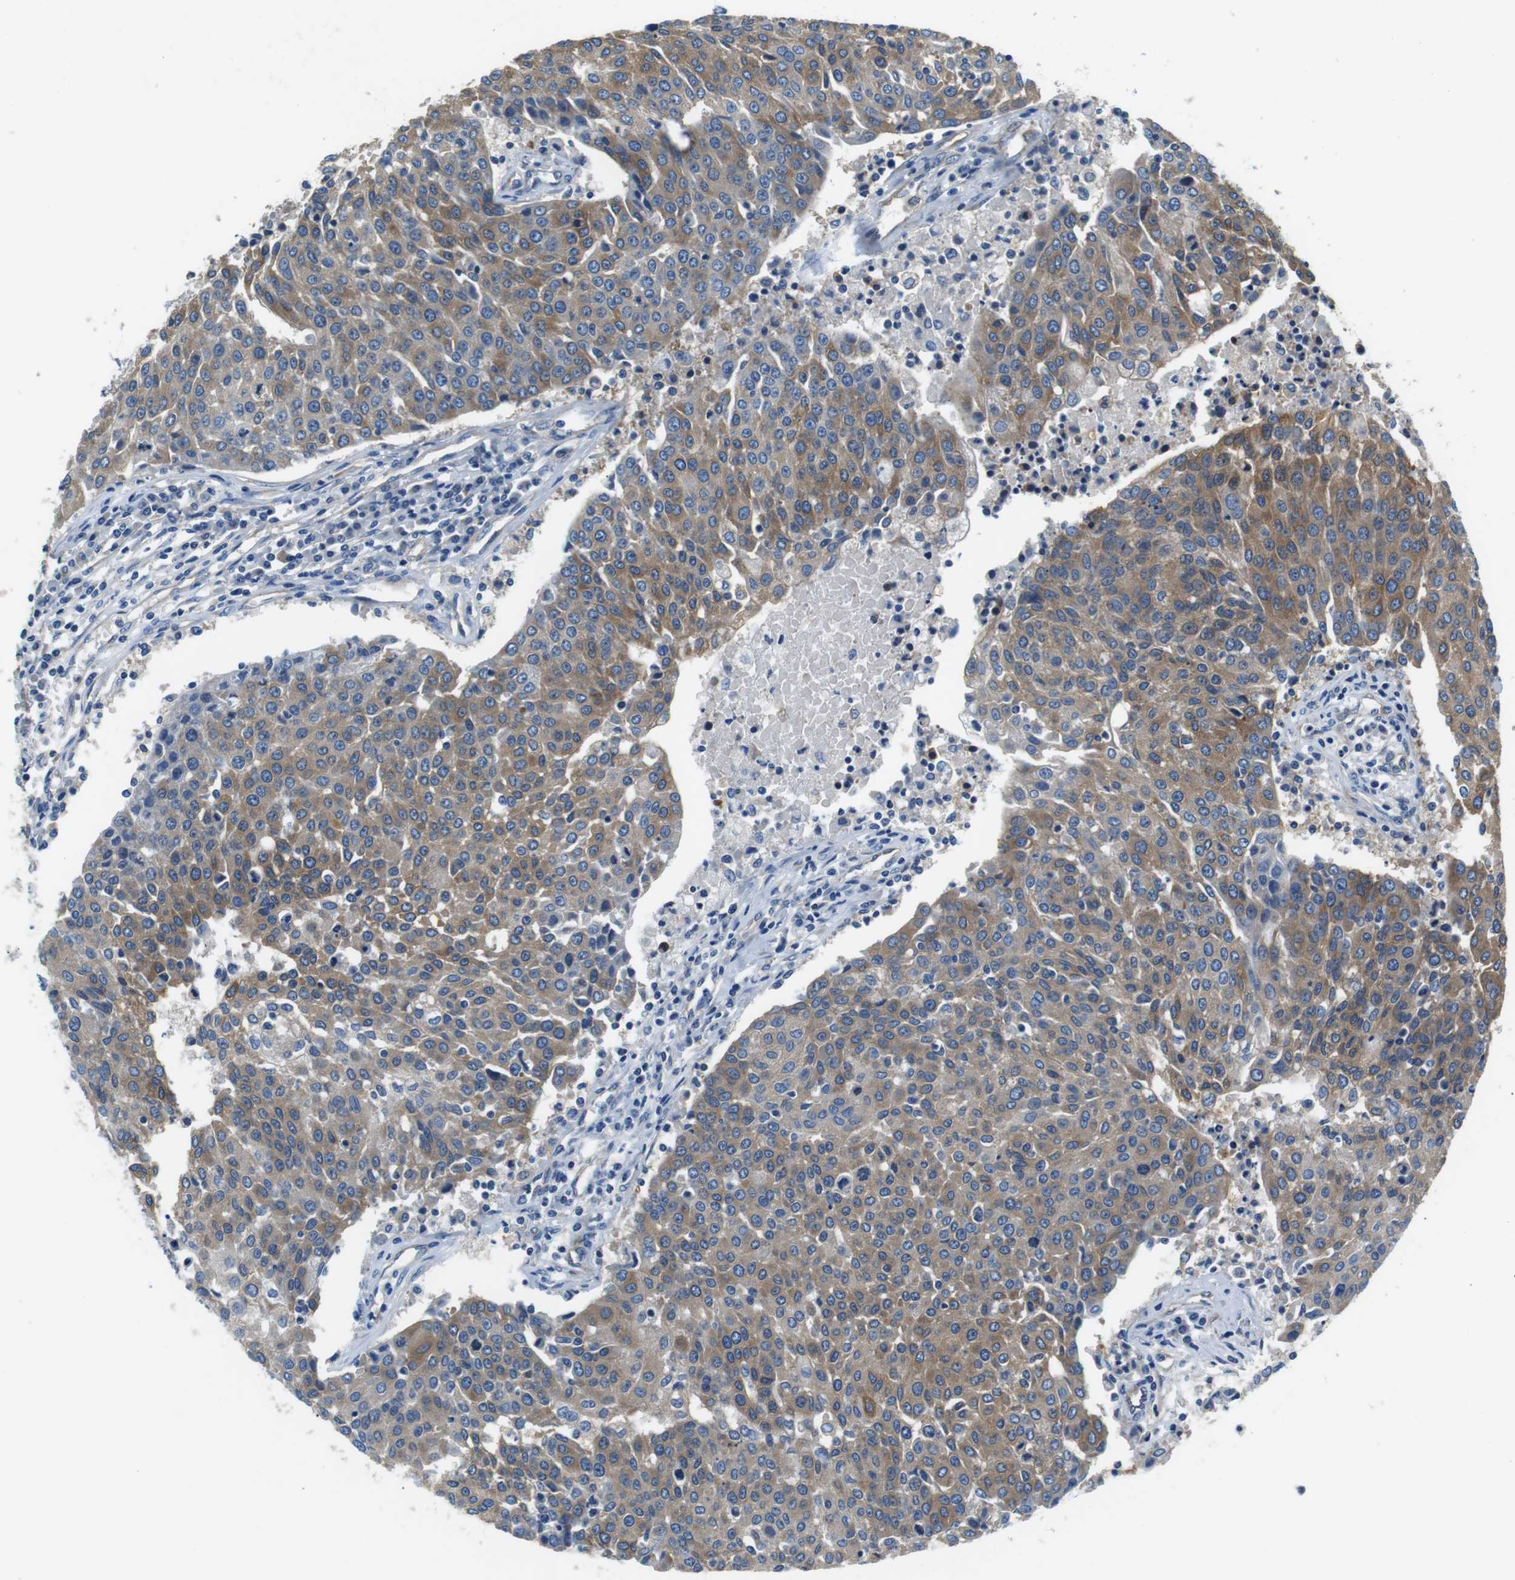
{"staining": {"intensity": "moderate", "quantity": ">75%", "location": "cytoplasmic/membranous"}, "tissue": "urothelial cancer", "cell_type": "Tumor cells", "image_type": "cancer", "snomed": [{"axis": "morphology", "description": "Urothelial carcinoma, High grade"}, {"axis": "topography", "description": "Urinary bladder"}], "caption": "This is an image of IHC staining of urothelial cancer, which shows moderate expression in the cytoplasmic/membranous of tumor cells.", "gene": "DENND4C", "patient": {"sex": "female", "age": 85}}